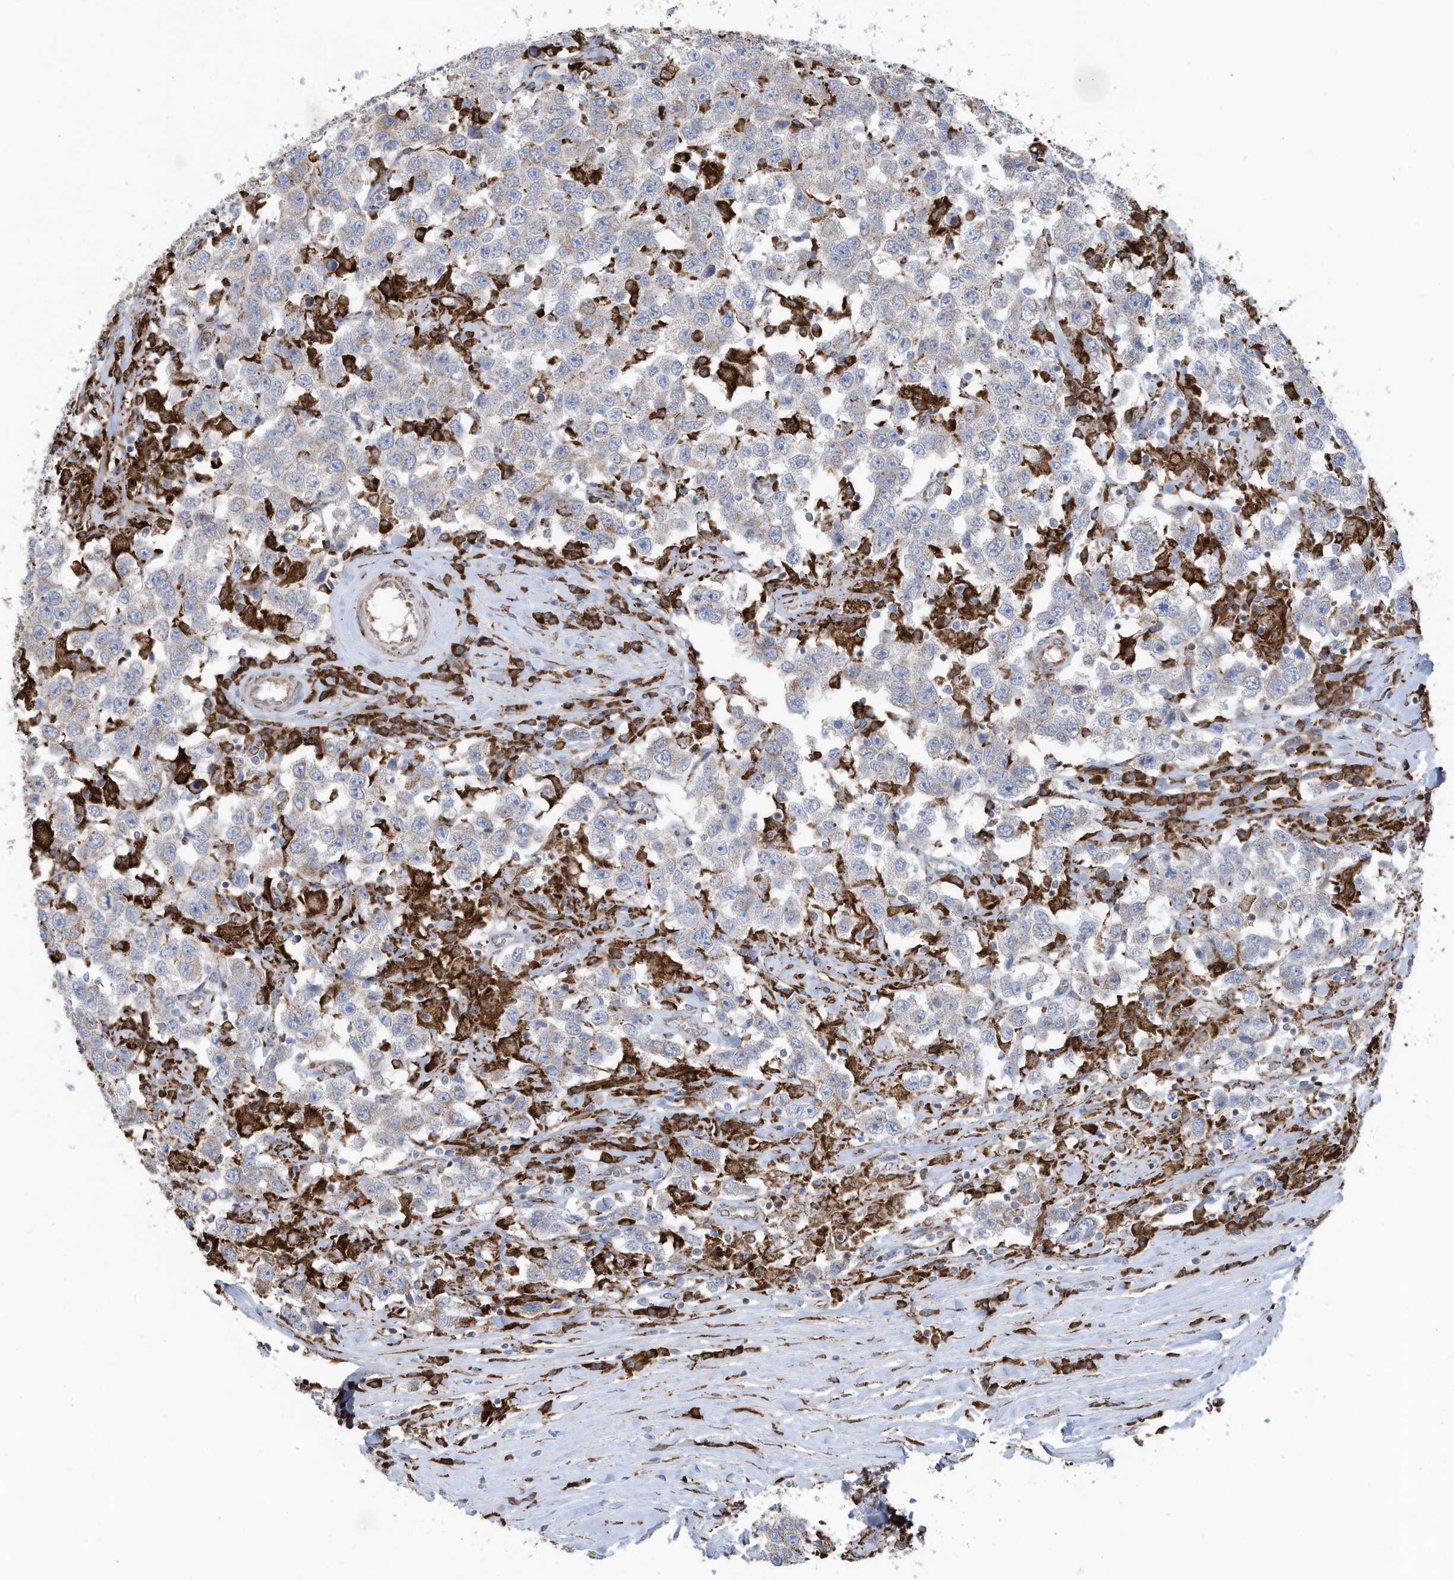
{"staining": {"intensity": "weak", "quantity": "<25%", "location": "cytoplasmic/membranous"}, "tissue": "testis cancer", "cell_type": "Tumor cells", "image_type": "cancer", "snomed": [{"axis": "morphology", "description": "Seminoma, NOS"}, {"axis": "topography", "description": "Testis"}], "caption": "IHC of testis cancer (seminoma) demonstrates no expression in tumor cells.", "gene": "ZNF354C", "patient": {"sex": "male", "age": 41}}